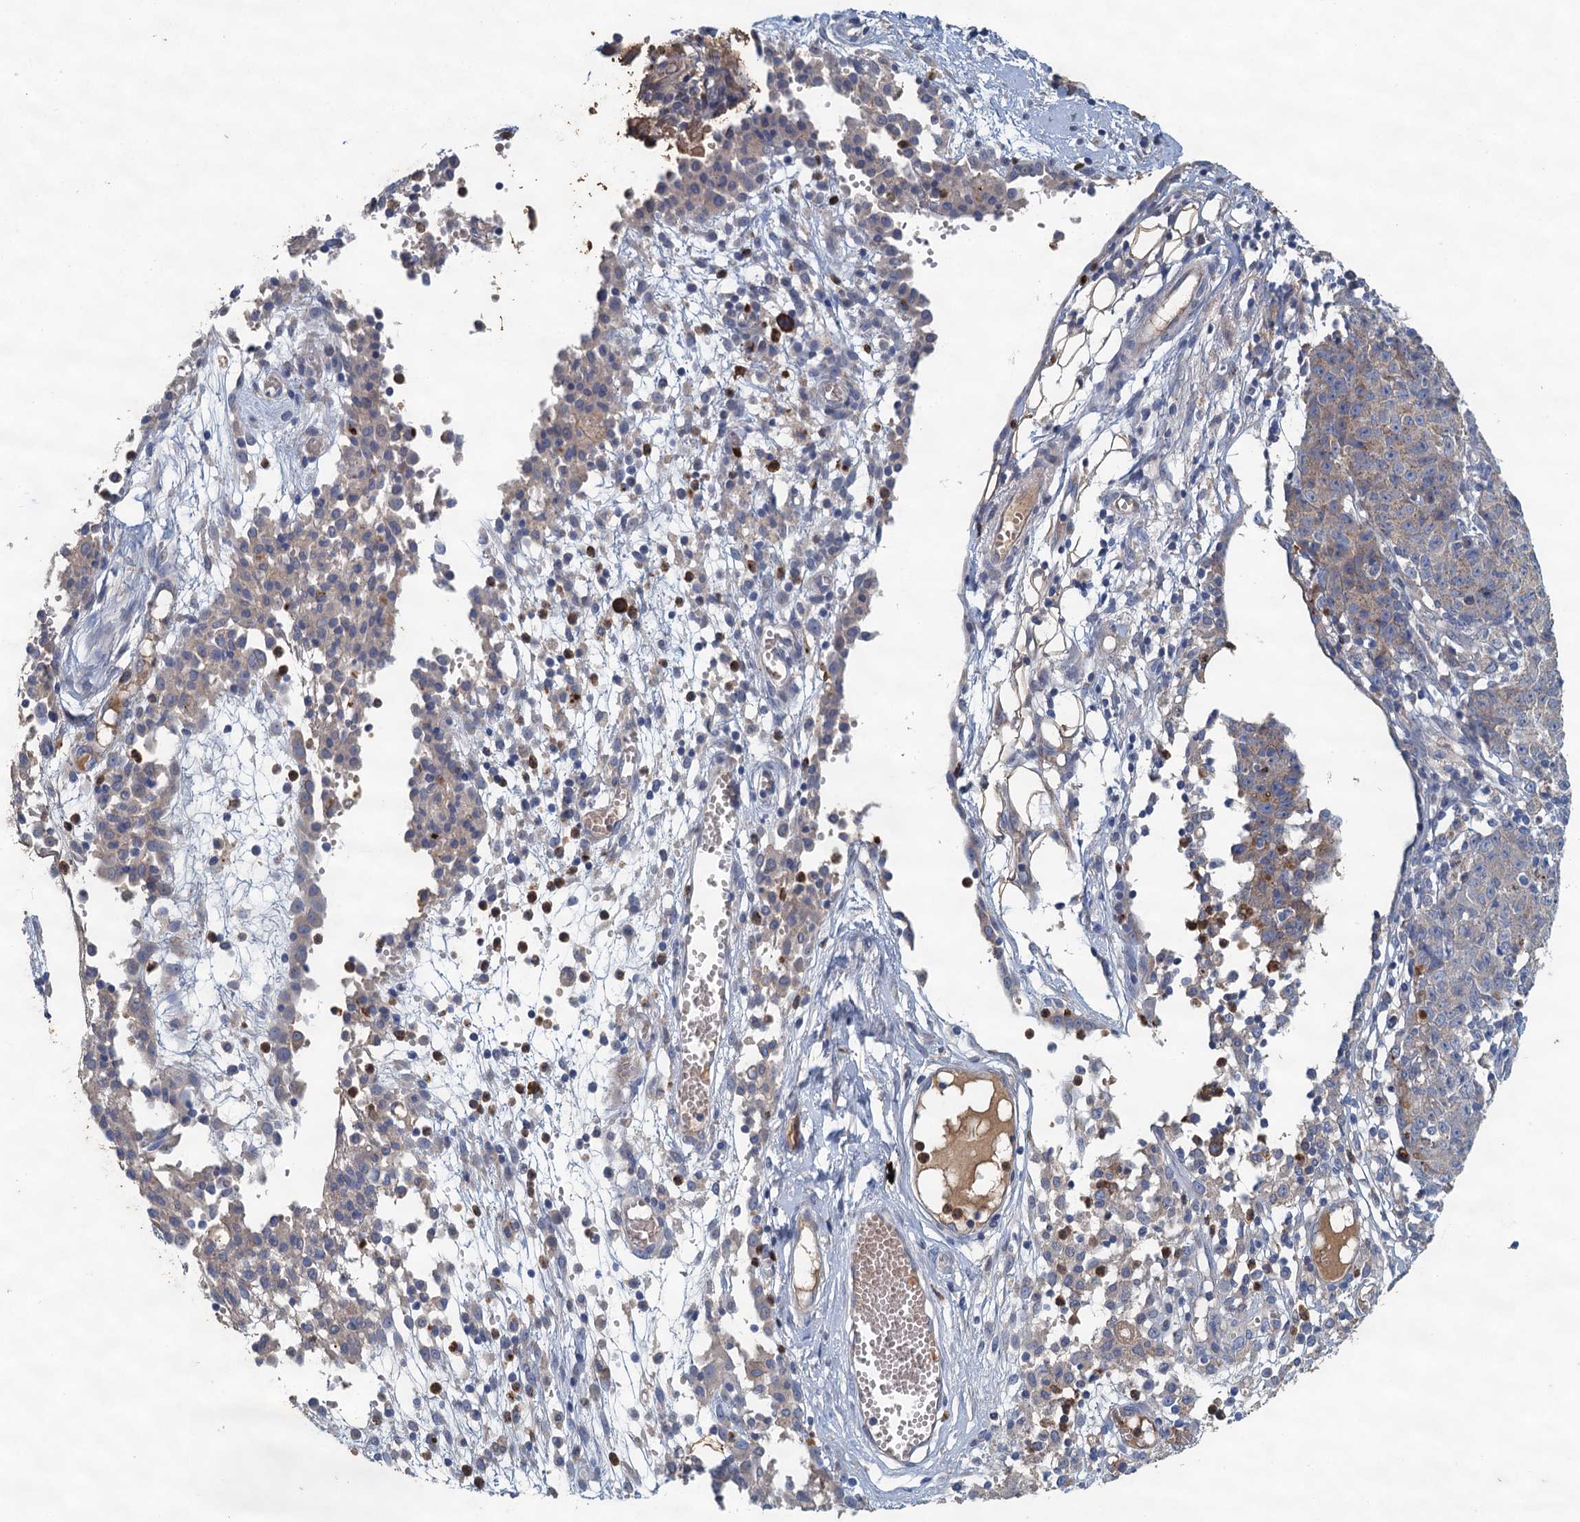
{"staining": {"intensity": "weak", "quantity": "<25%", "location": "cytoplasmic/membranous"}, "tissue": "ovarian cancer", "cell_type": "Tumor cells", "image_type": "cancer", "snomed": [{"axis": "morphology", "description": "Carcinoma, endometroid"}, {"axis": "topography", "description": "Ovary"}], "caption": "DAB immunohistochemical staining of human ovarian cancer displays no significant positivity in tumor cells.", "gene": "TPCN1", "patient": {"sex": "female", "age": 42}}